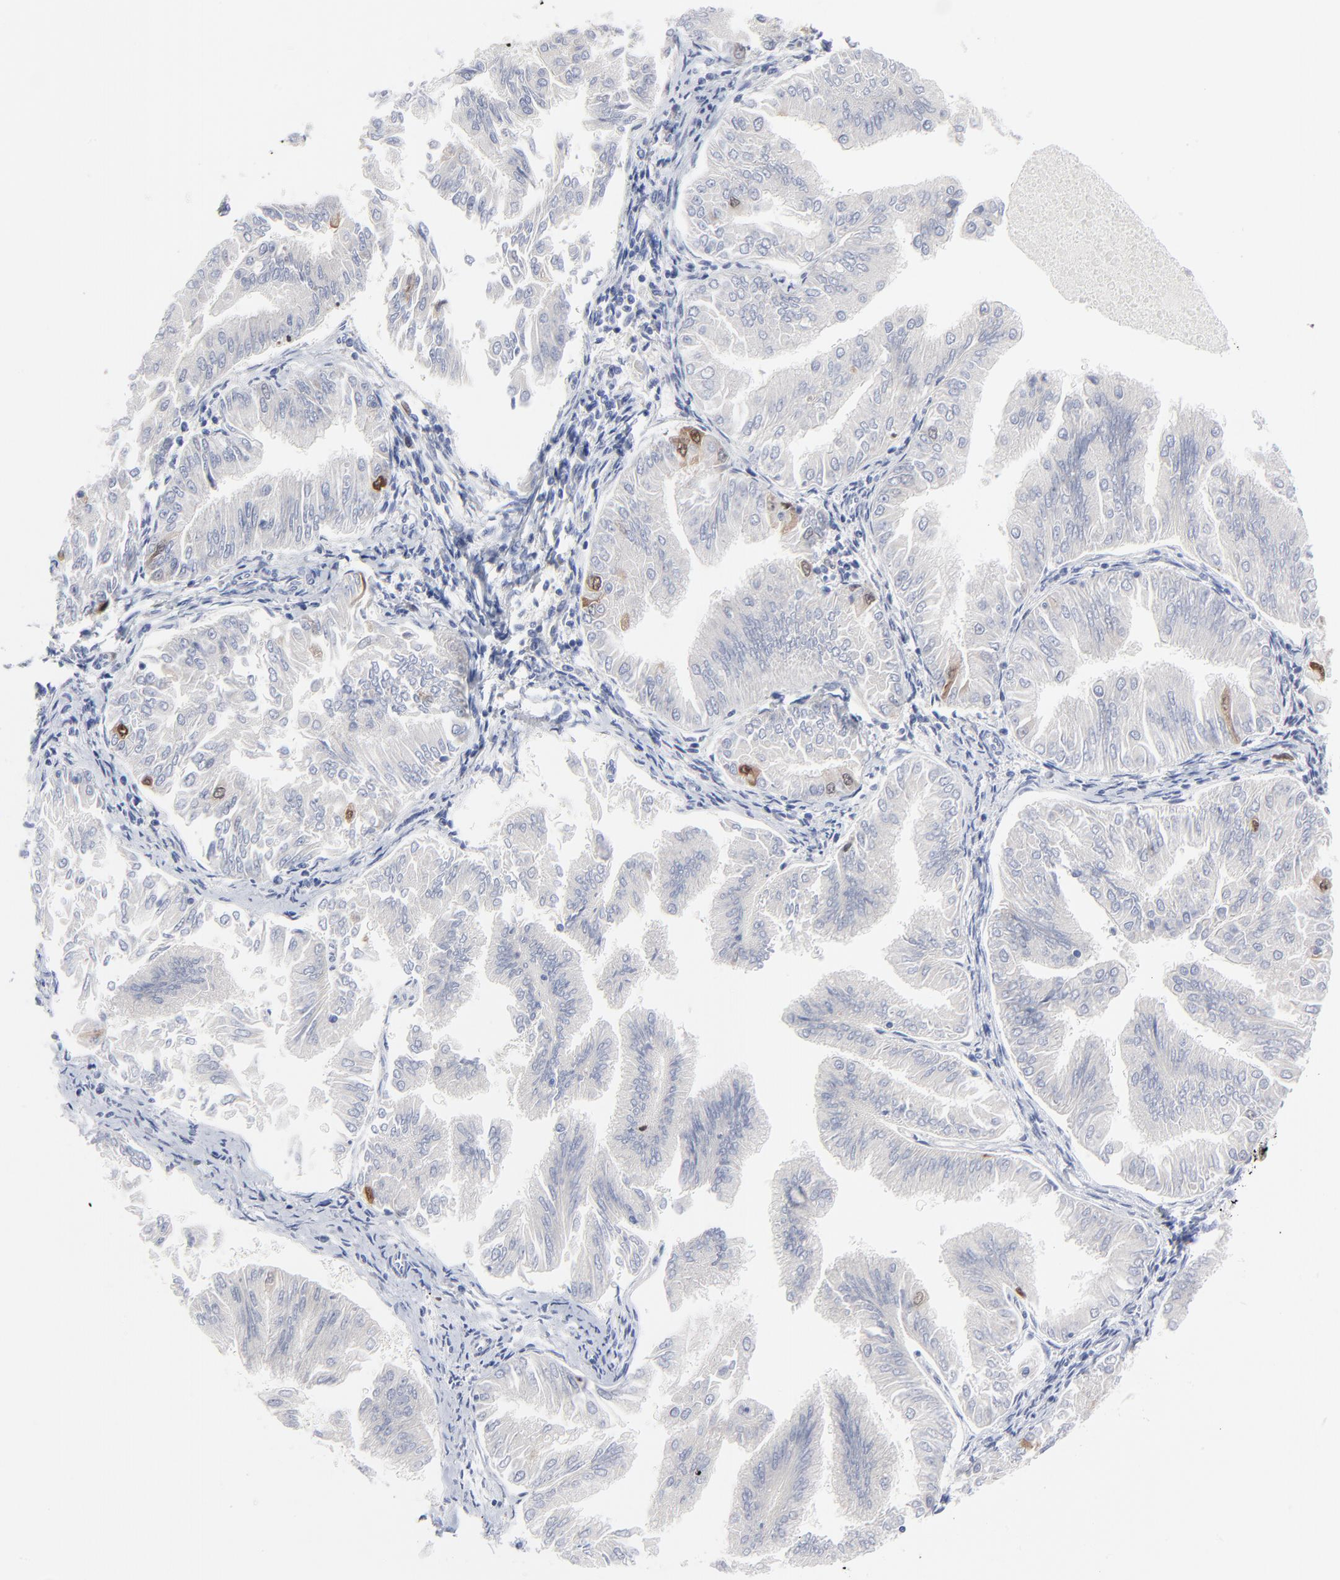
{"staining": {"intensity": "moderate", "quantity": "<25%", "location": "cytoplasmic/membranous,nuclear"}, "tissue": "endometrial cancer", "cell_type": "Tumor cells", "image_type": "cancer", "snomed": [{"axis": "morphology", "description": "Adenocarcinoma, NOS"}, {"axis": "topography", "description": "Endometrium"}], "caption": "This micrograph shows IHC staining of human adenocarcinoma (endometrial), with low moderate cytoplasmic/membranous and nuclear expression in about <25% of tumor cells.", "gene": "CDK1", "patient": {"sex": "female", "age": 53}}